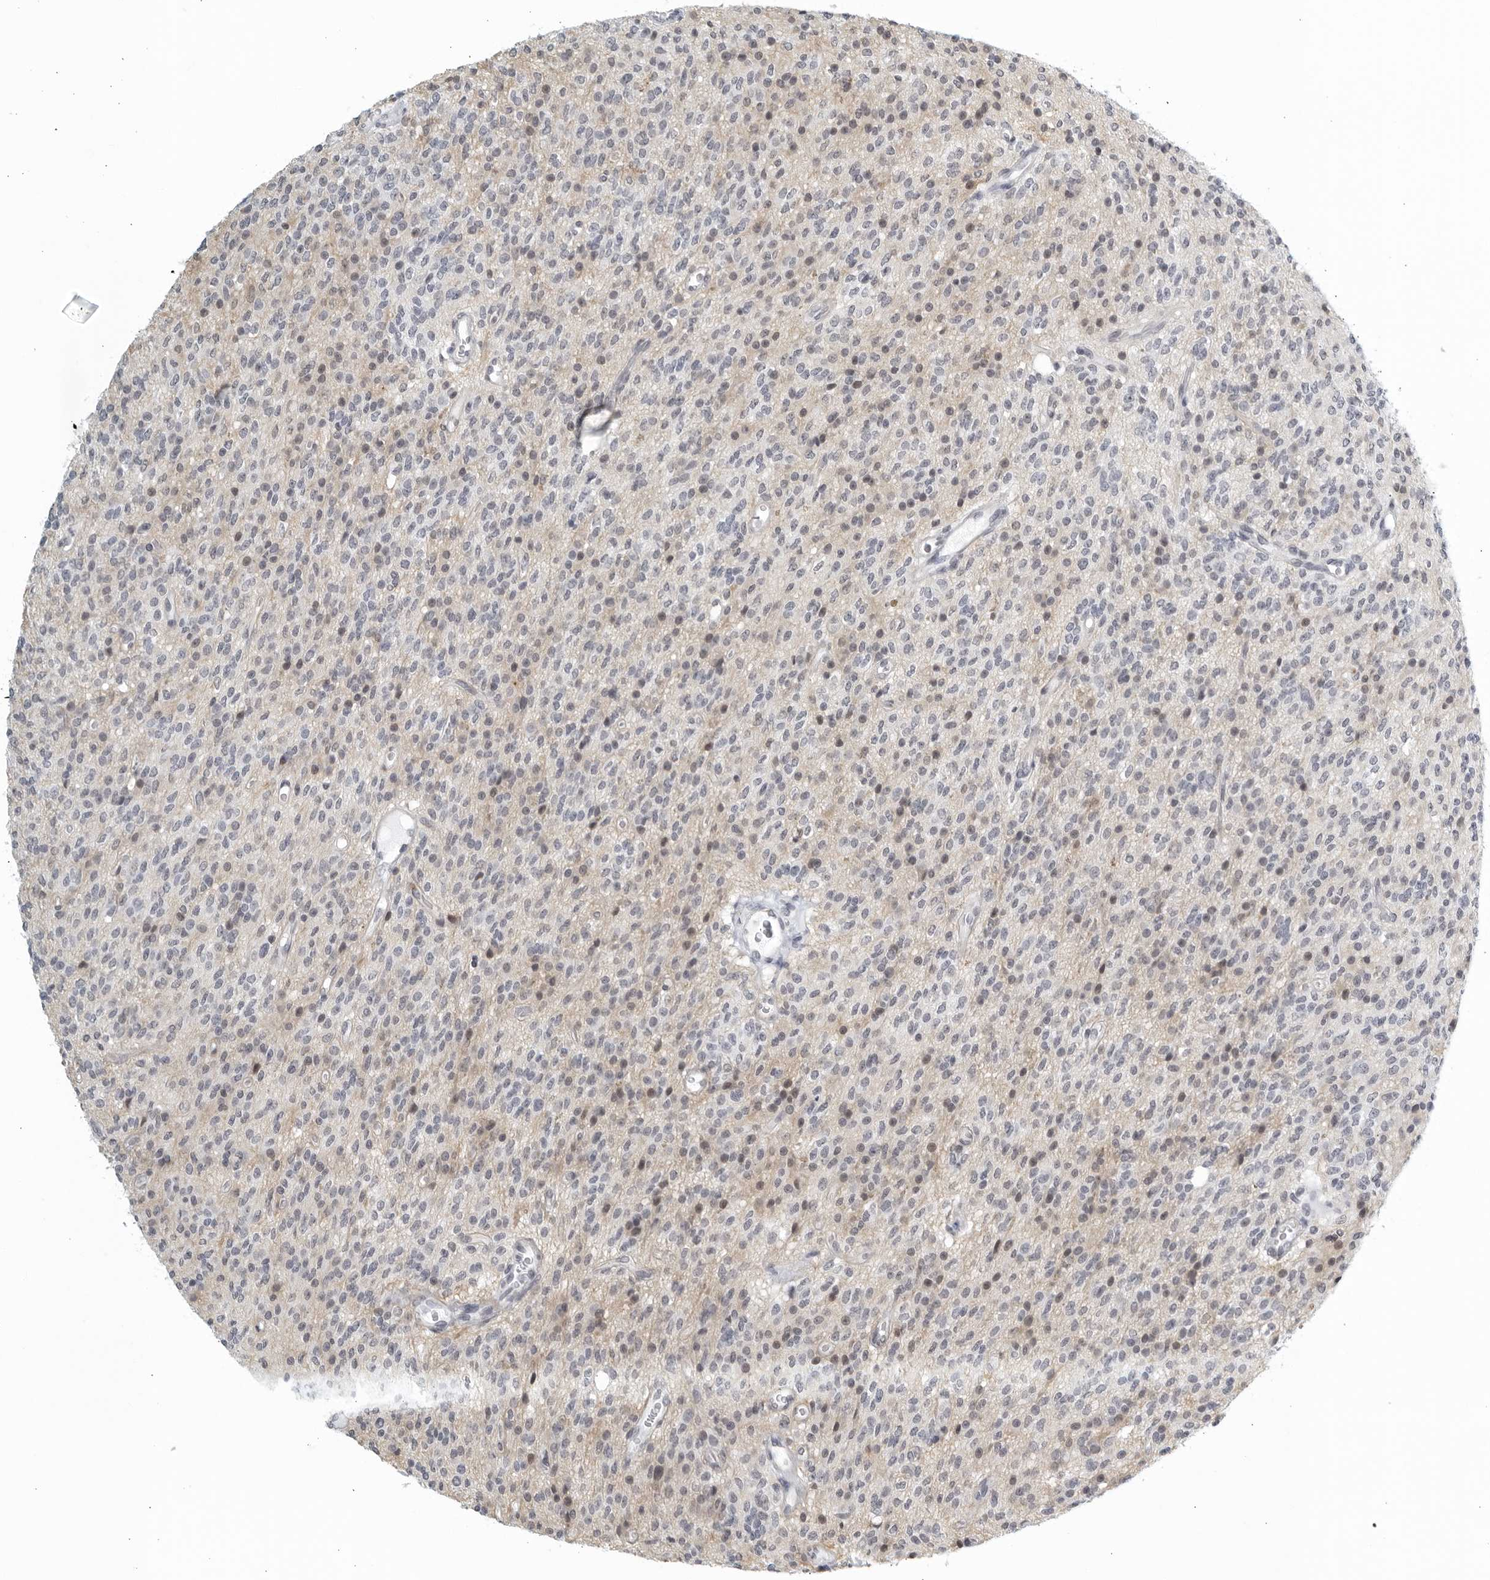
{"staining": {"intensity": "weak", "quantity": "<25%", "location": "cytoplasmic/membranous,nuclear"}, "tissue": "glioma", "cell_type": "Tumor cells", "image_type": "cancer", "snomed": [{"axis": "morphology", "description": "Glioma, malignant, High grade"}, {"axis": "topography", "description": "Brain"}], "caption": "Immunohistochemistry photomicrograph of glioma stained for a protein (brown), which exhibits no expression in tumor cells.", "gene": "KLK7", "patient": {"sex": "male", "age": 34}}